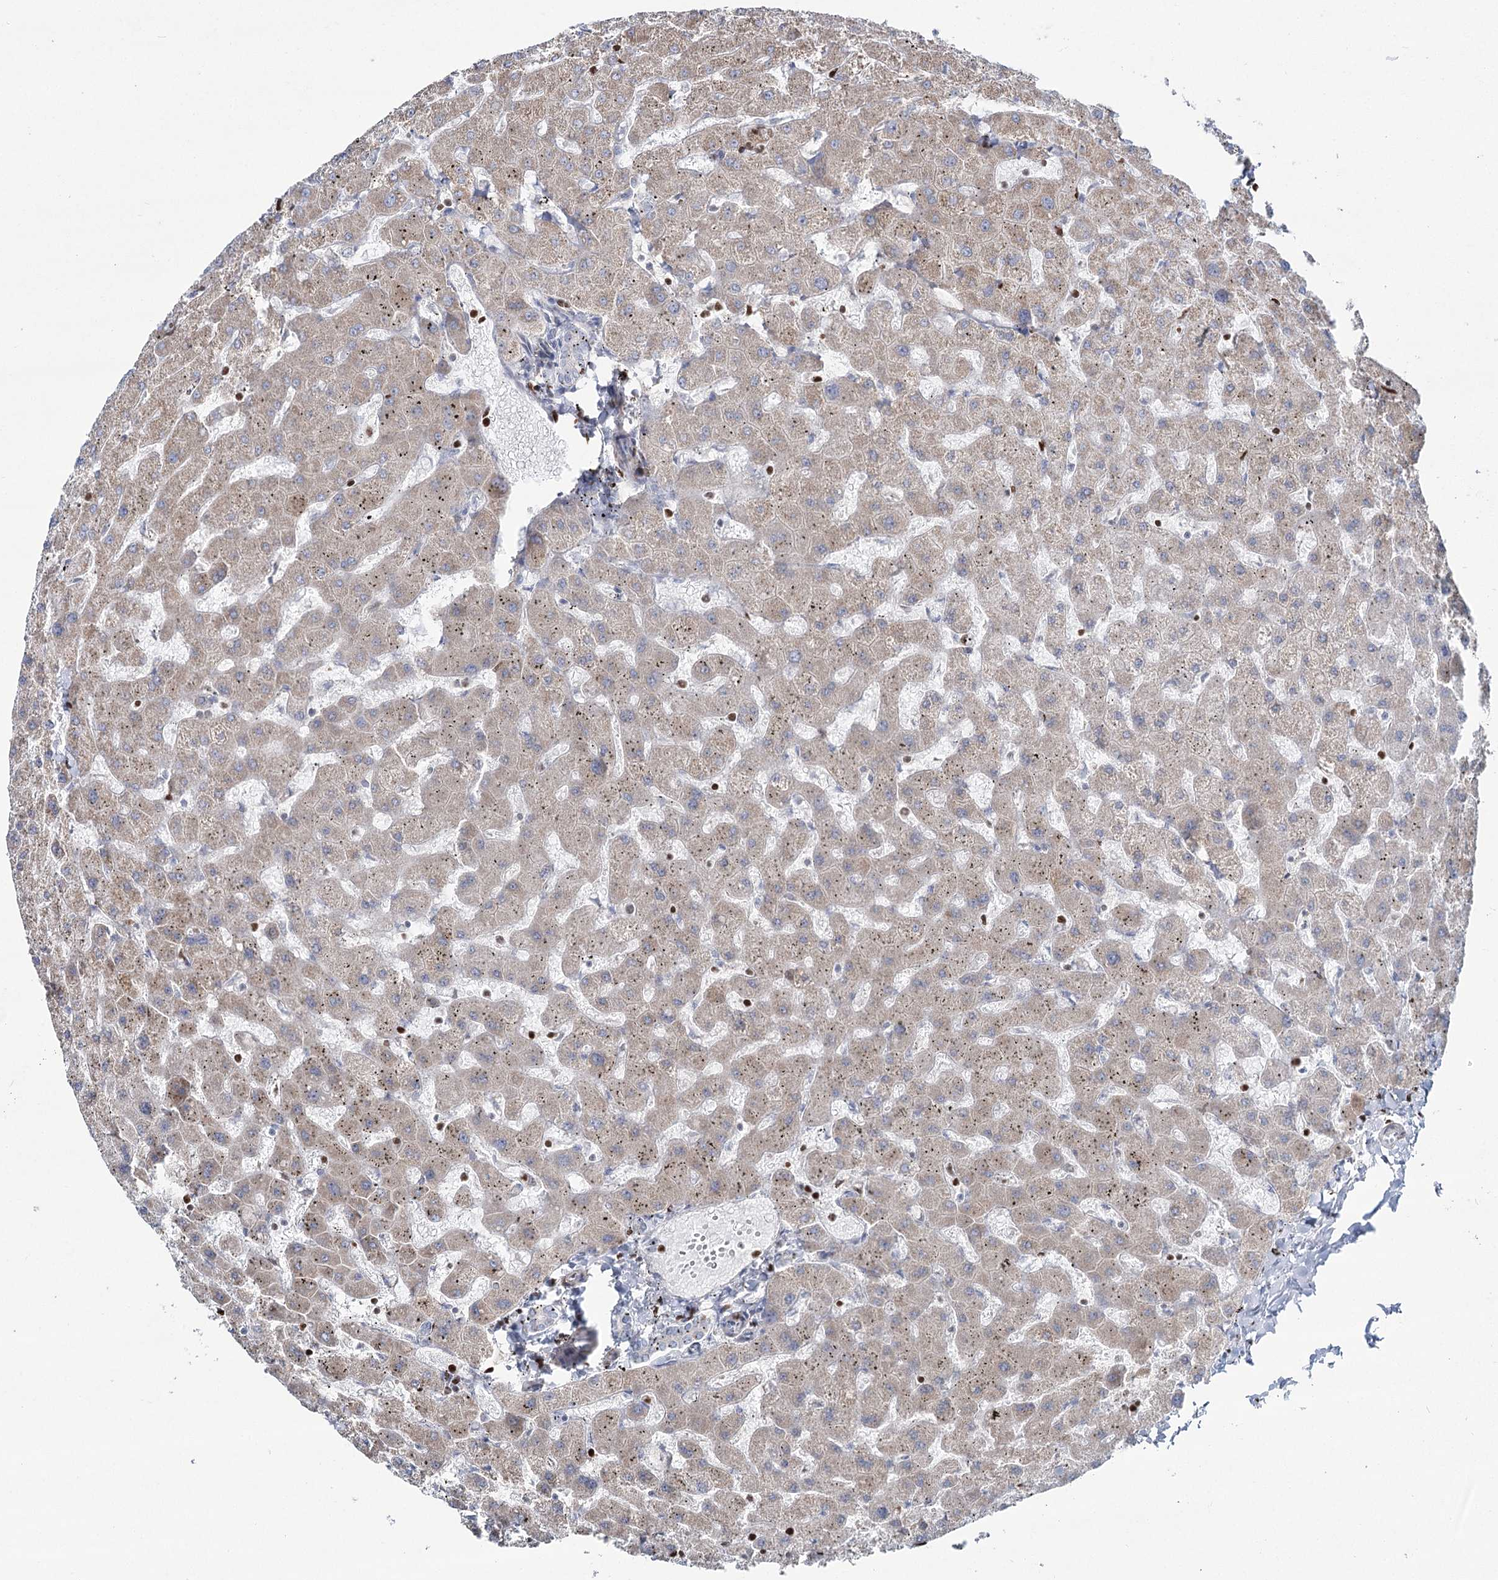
{"staining": {"intensity": "negative", "quantity": "none", "location": "none"}, "tissue": "liver", "cell_type": "Cholangiocytes", "image_type": "normal", "snomed": [{"axis": "morphology", "description": "Normal tissue, NOS"}, {"axis": "topography", "description": "Liver"}], "caption": "Benign liver was stained to show a protein in brown. There is no significant staining in cholangiocytes.", "gene": "PDHX", "patient": {"sex": "female", "age": 63}}